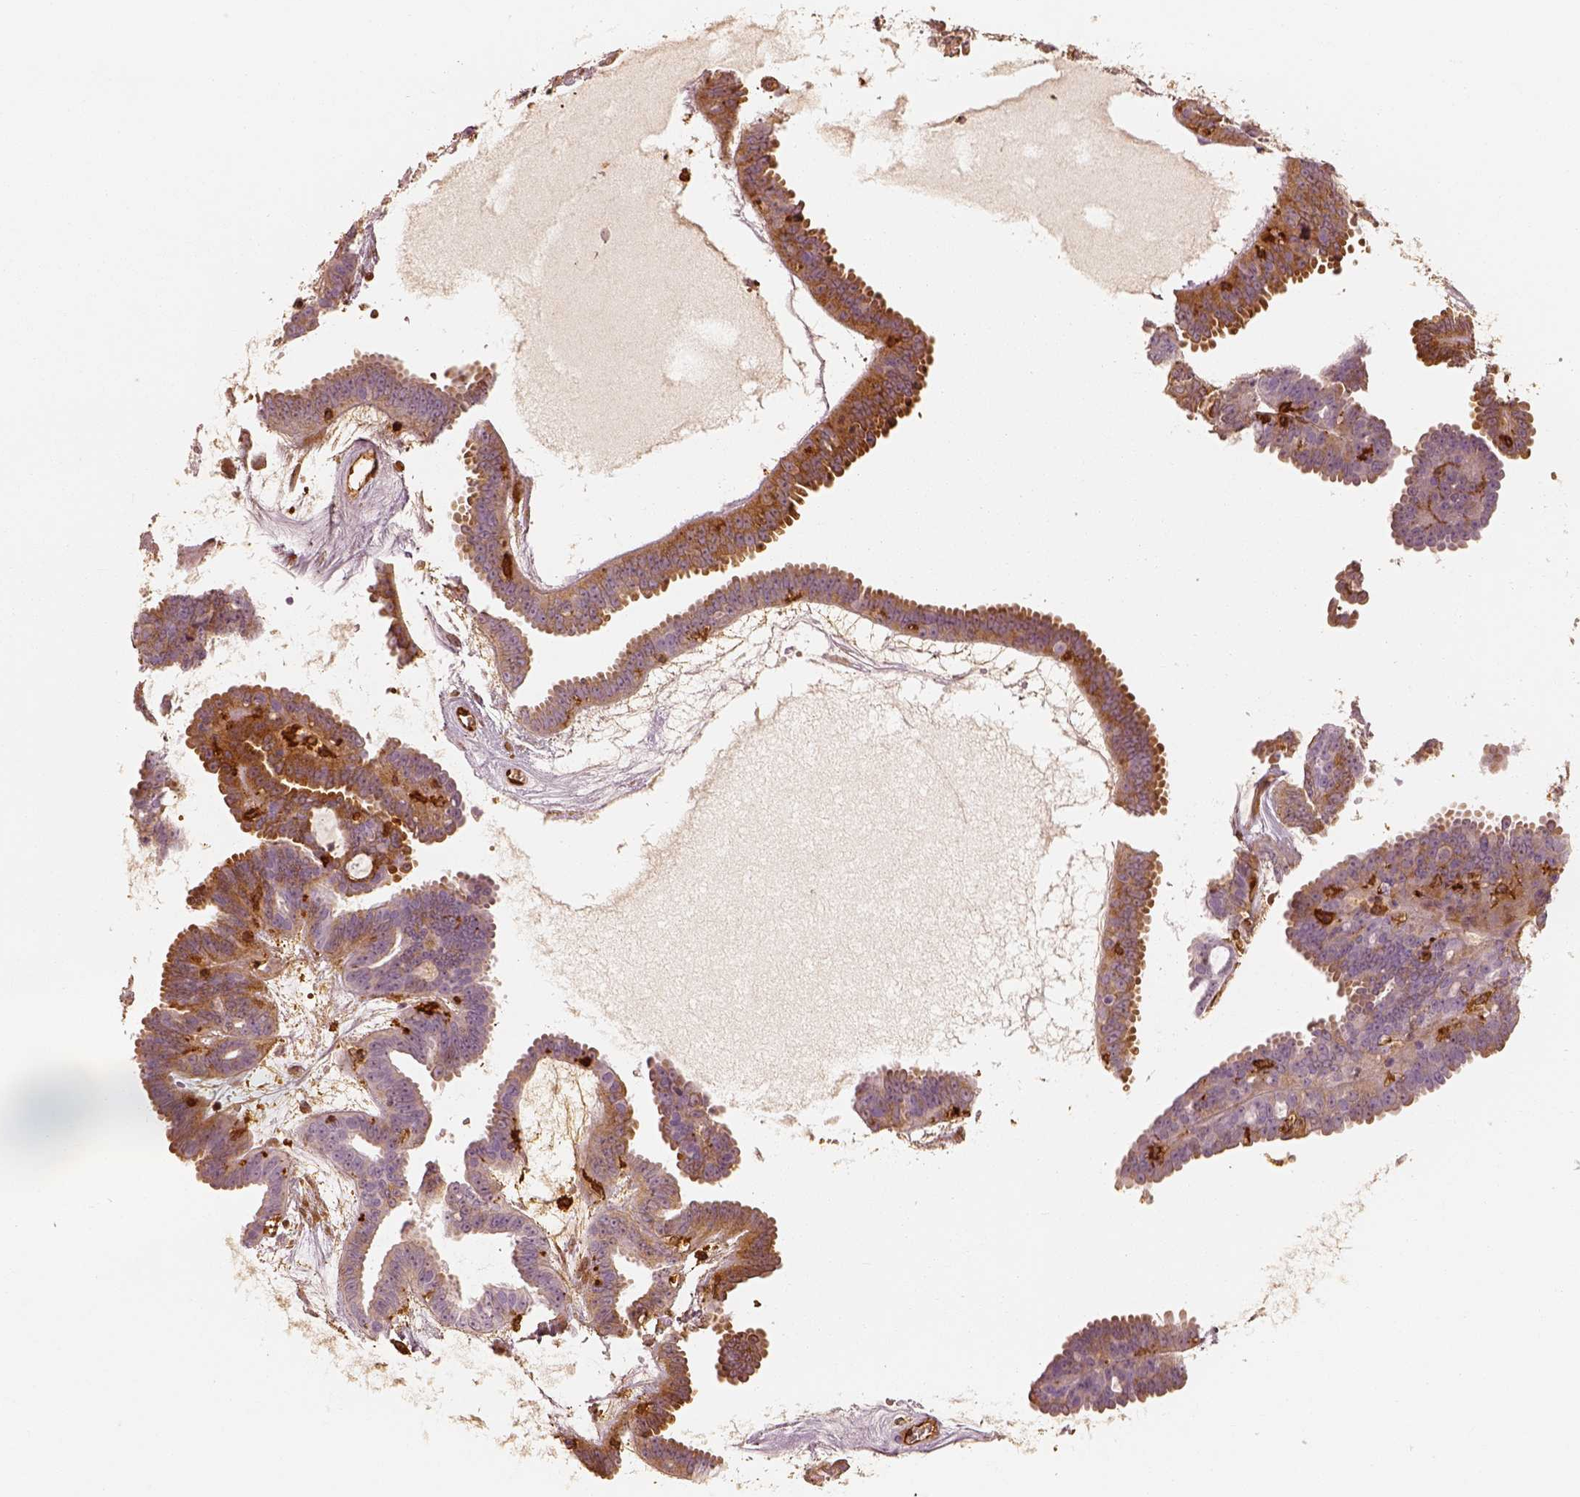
{"staining": {"intensity": "moderate", "quantity": "25%-75%", "location": "cytoplasmic/membranous"}, "tissue": "ovarian cancer", "cell_type": "Tumor cells", "image_type": "cancer", "snomed": [{"axis": "morphology", "description": "Cystadenocarcinoma, serous, NOS"}, {"axis": "topography", "description": "Ovary"}], "caption": "Ovarian cancer (serous cystadenocarcinoma) was stained to show a protein in brown. There is medium levels of moderate cytoplasmic/membranous staining in about 25%-75% of tumor cells. (DAB (3,3'-diaminobenzidine) IHC, brown staining for protein, blue staining for nuclei).", "gene": "FSCN1", "patient": {"sex": "female", "age": 71}}